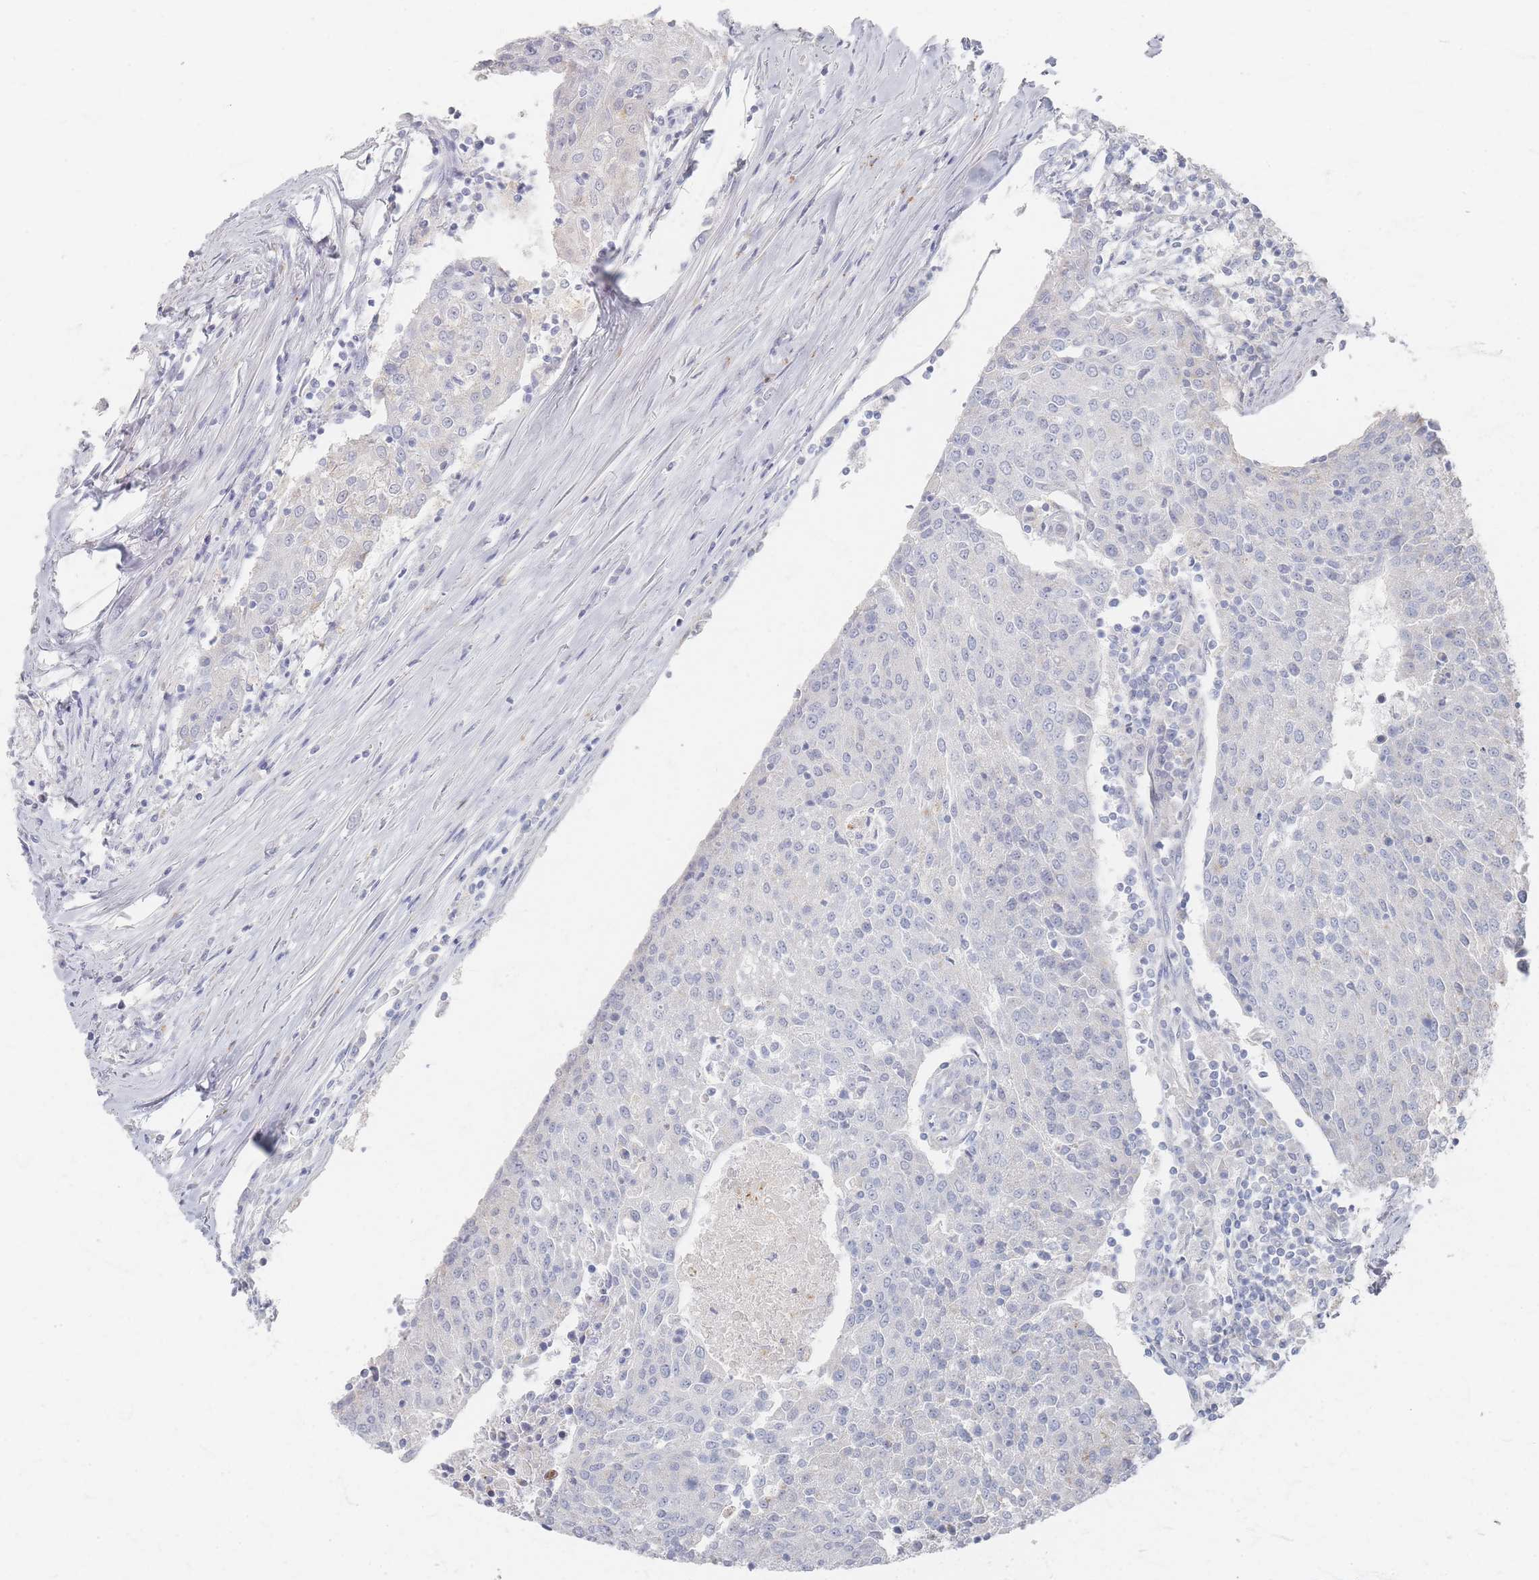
{"staining": {"intensity": "negative", "quantity": "none", "location": "none"}, "tissue": "urothelial cancer", "cell_type": "Tumor cells", "image_type": "cancer", "snomed": [{"axis": "morphology", "description": "Urothelial carcinoma, High grade"}, {"axis": "topography", "description": "Urinary bladder"}], "caption": "Immunohistochemistry (IHC) of urothelial cancer exhibits no positivity in tumor cells.", "gene": "SLC2A11", "patient": {"sex": "female", "age": 85}}